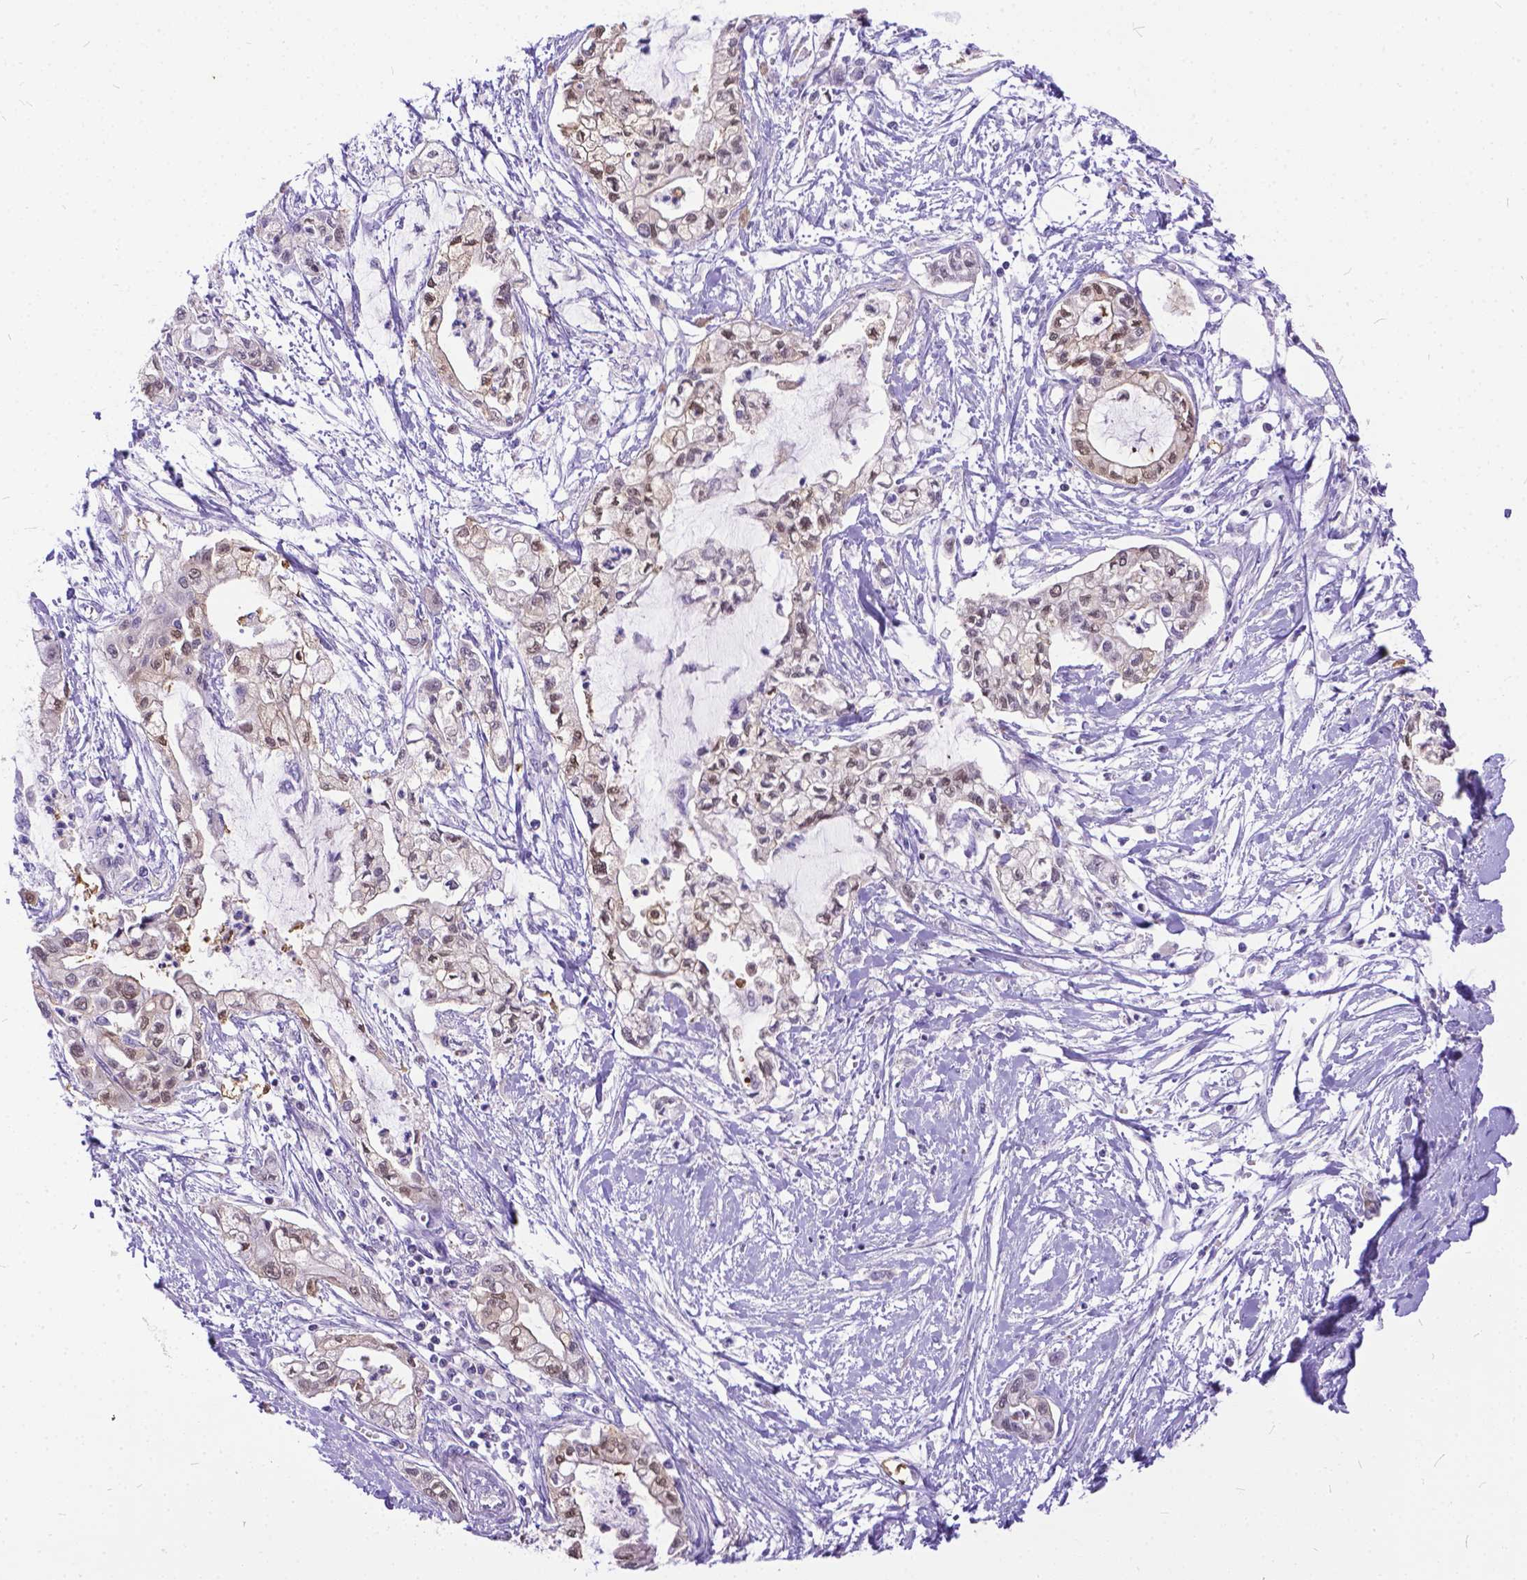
{"staining": {"intensity": "weak", "quantity": "25%-75%", "location": "cytoplasmic/membranous,nuclear"}, "tissue": "pancreatic cancer", "cell_type": "Tumor cells", "image_type": "cancer", "snomed": [{"axis": "morphology", "description": "Adenocarcinoma, NOS"}, {"axis": "topography", "description": "Pancreas"}], "caption": "Pancreatic adenocarcinoma stained for a protein displays weak cytoplasmic/membranous and nuclear positivity in tumor cells.", "gene": "TMEM169", "patient": {"sex": "male", "age": 54}}